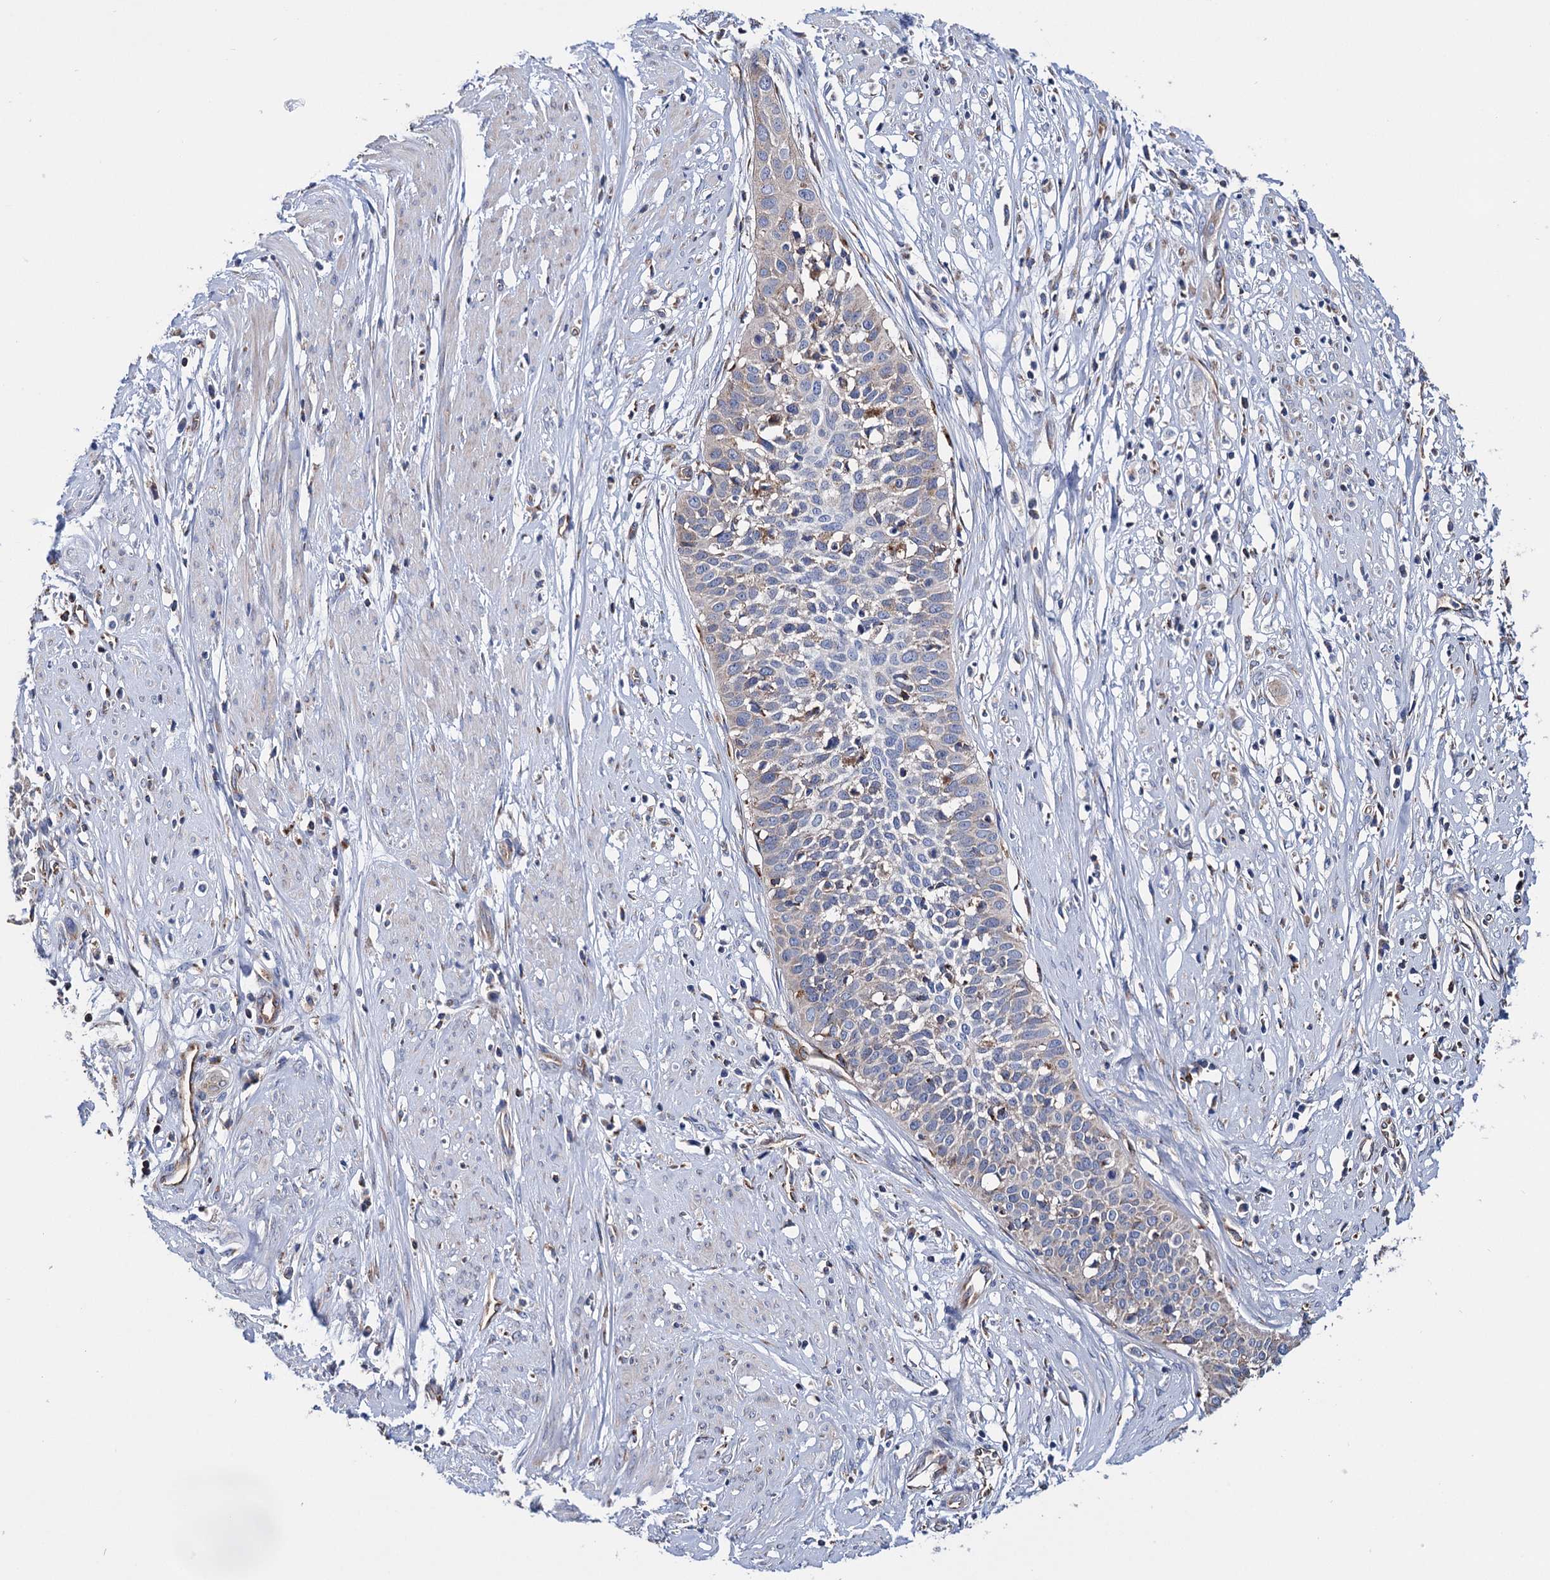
{"staining": {"intensity": "negative", "quantity": "none", "location": "none"}, "tissue": "cervical cancer", "cell_type": "Tumor cells", "image_type": "cancer", "snomed": [{"axis": "morphology", "description": "Squamous cell carcinoma, NOS"}, {"axis": "topography", "description": "Cervix"}], "caption": "Immunohistochemistry photomicrograph of neoplastic tissue: cervical cancer (squamous cell carcinoma) stained with DAB shows no significant protein positivity in tumor cells.", "gene": "SCPEP1", "patient": {"sex": "female", "age": 34}}